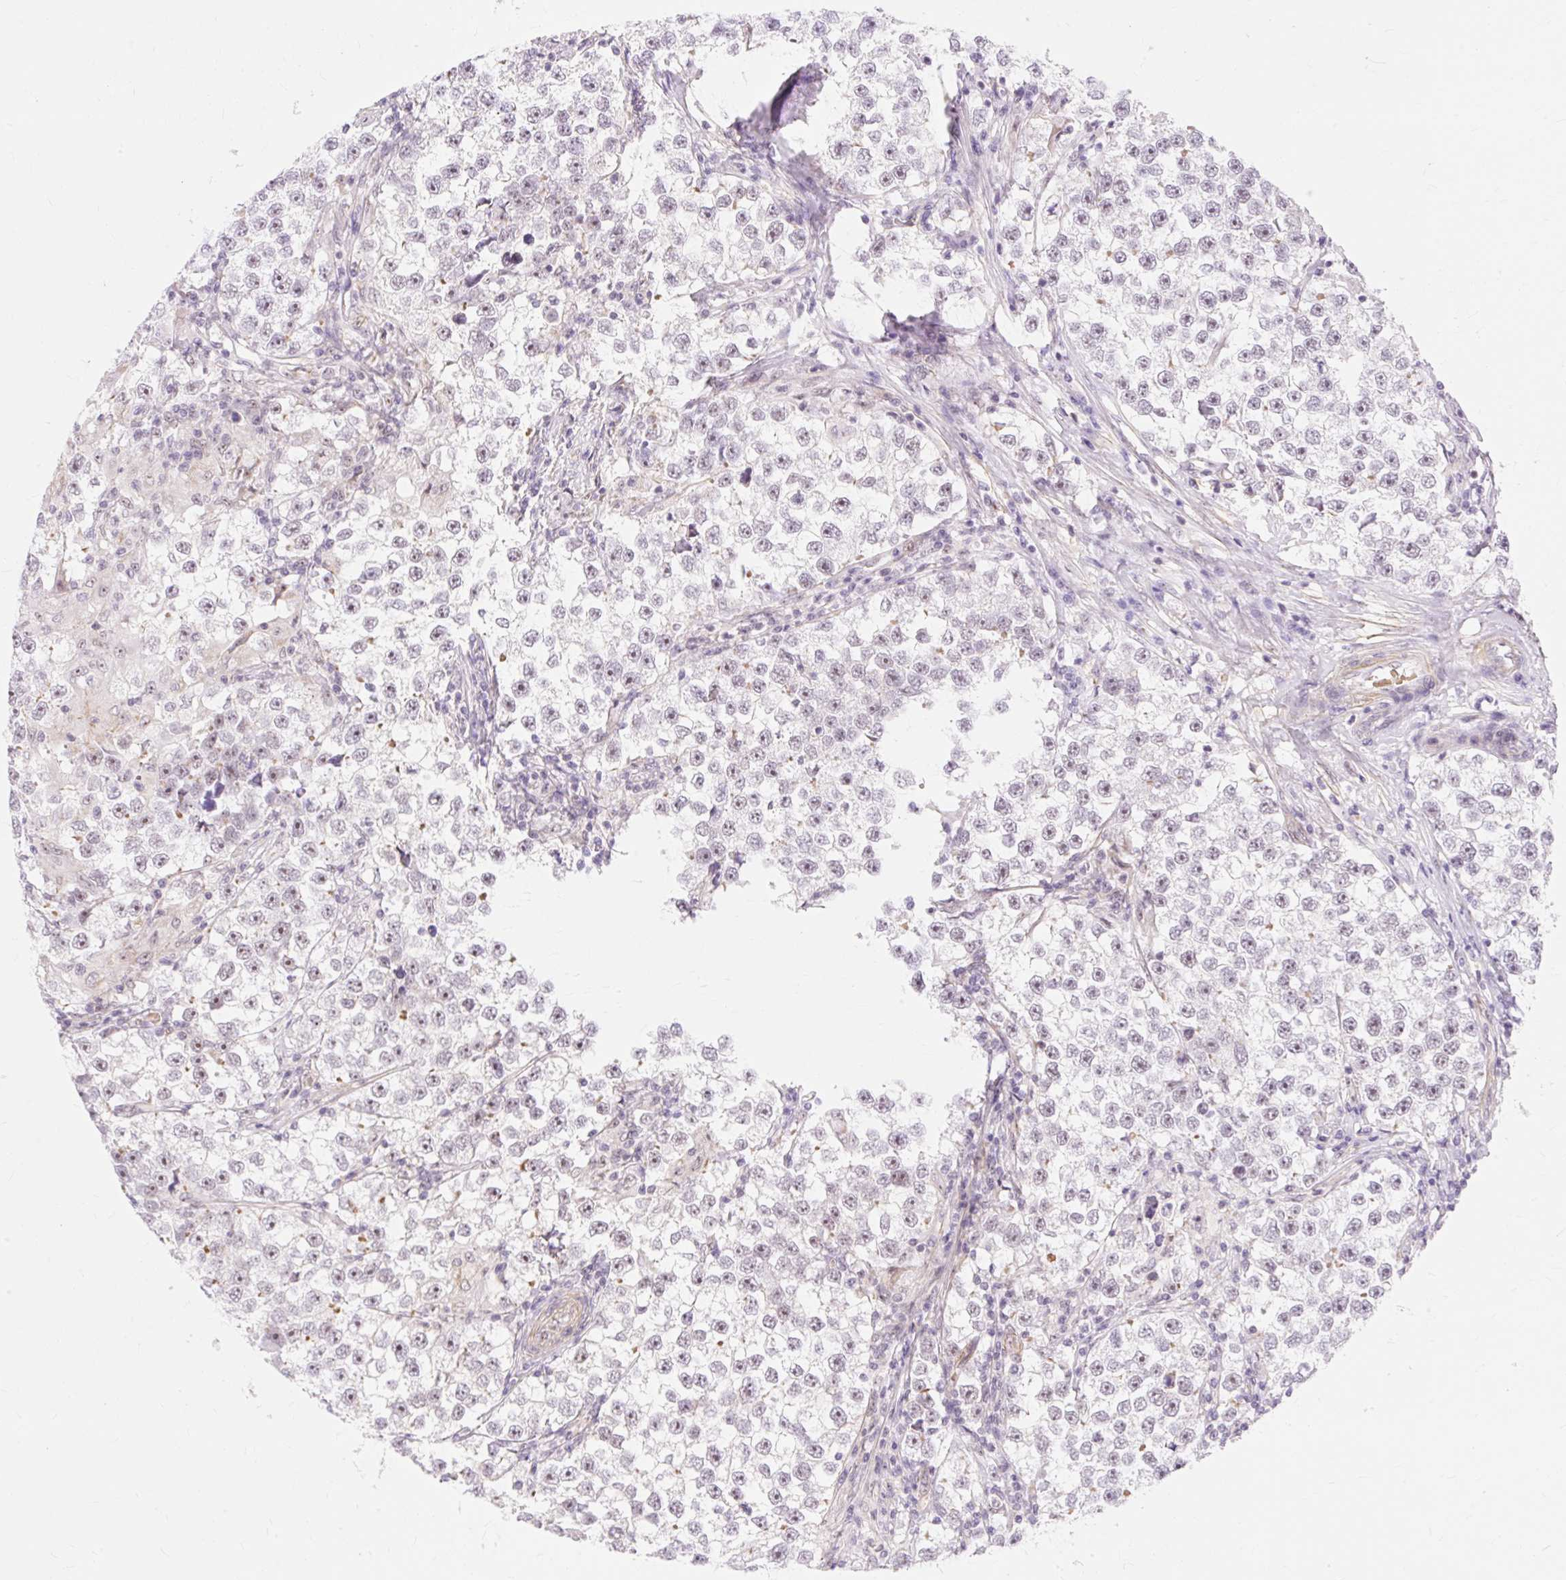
{"staining": {"intensity": "weak", "quantity": "25%-75%", "location": "nuclear"}, "tissue": "testis cancer", "cell_type": "Tumor cells", "image_type": "cancer", "snomed": [{"axis": "morphology", "description": "Seminoma, NOS"}, {"axis": "topography", "description": "Testis"}], "caption": "Protein expression by immunohistochemistry (IHC) reveals weak nuclear expression in approximately 25%-75% of tumor cells in testis cancer. (DAB IHC, brown staining for protein, blue staining for nuclei).", "gene": "OBP2A", "patient": {"sex": "male", "age": 46}}